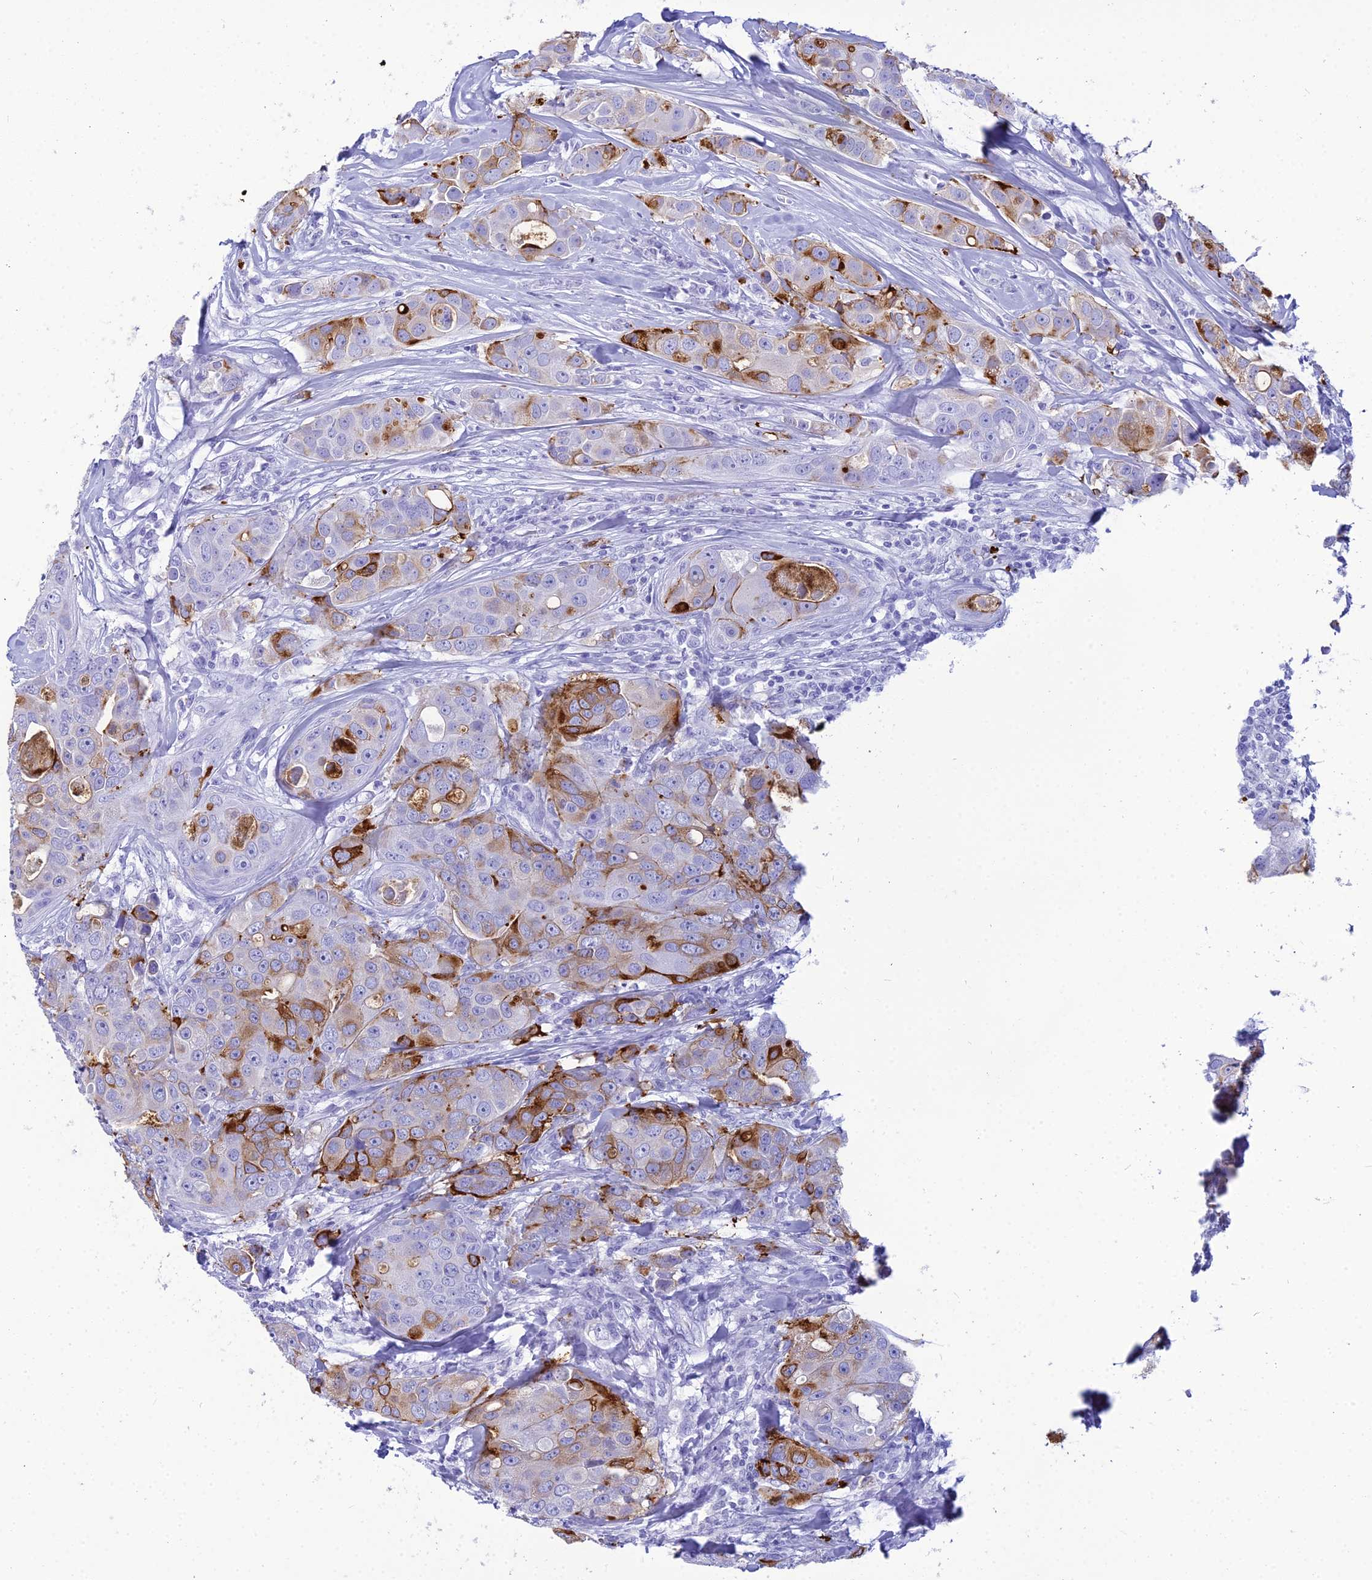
{"staining": {"intensity": "strong", "quantity": "25%-75%", "location": "cytoplasmic/membranous"}, "tissue": "breast cancer", "cell_type": "Tumor cells", "image_type": "cancer", "snomed": [{"axis": "morphology", "description": "Duct carcinoma"}, {"axis": "topography", "description": "Breast"}], "caption": "Immunohistochemistry (IHC) micrograph of neoplastic tissue: human intraductal carcinoma (breast) stained using immunohistochemistry (IHC) shows high levels of strong protein expression localized specifically in the cytoplasmic/membranous of tumor cells, appearing as a cytoplasmic/membranous brown color.", "gene": "ZNF442", "patient": {"sex": "female", "age": 43}}